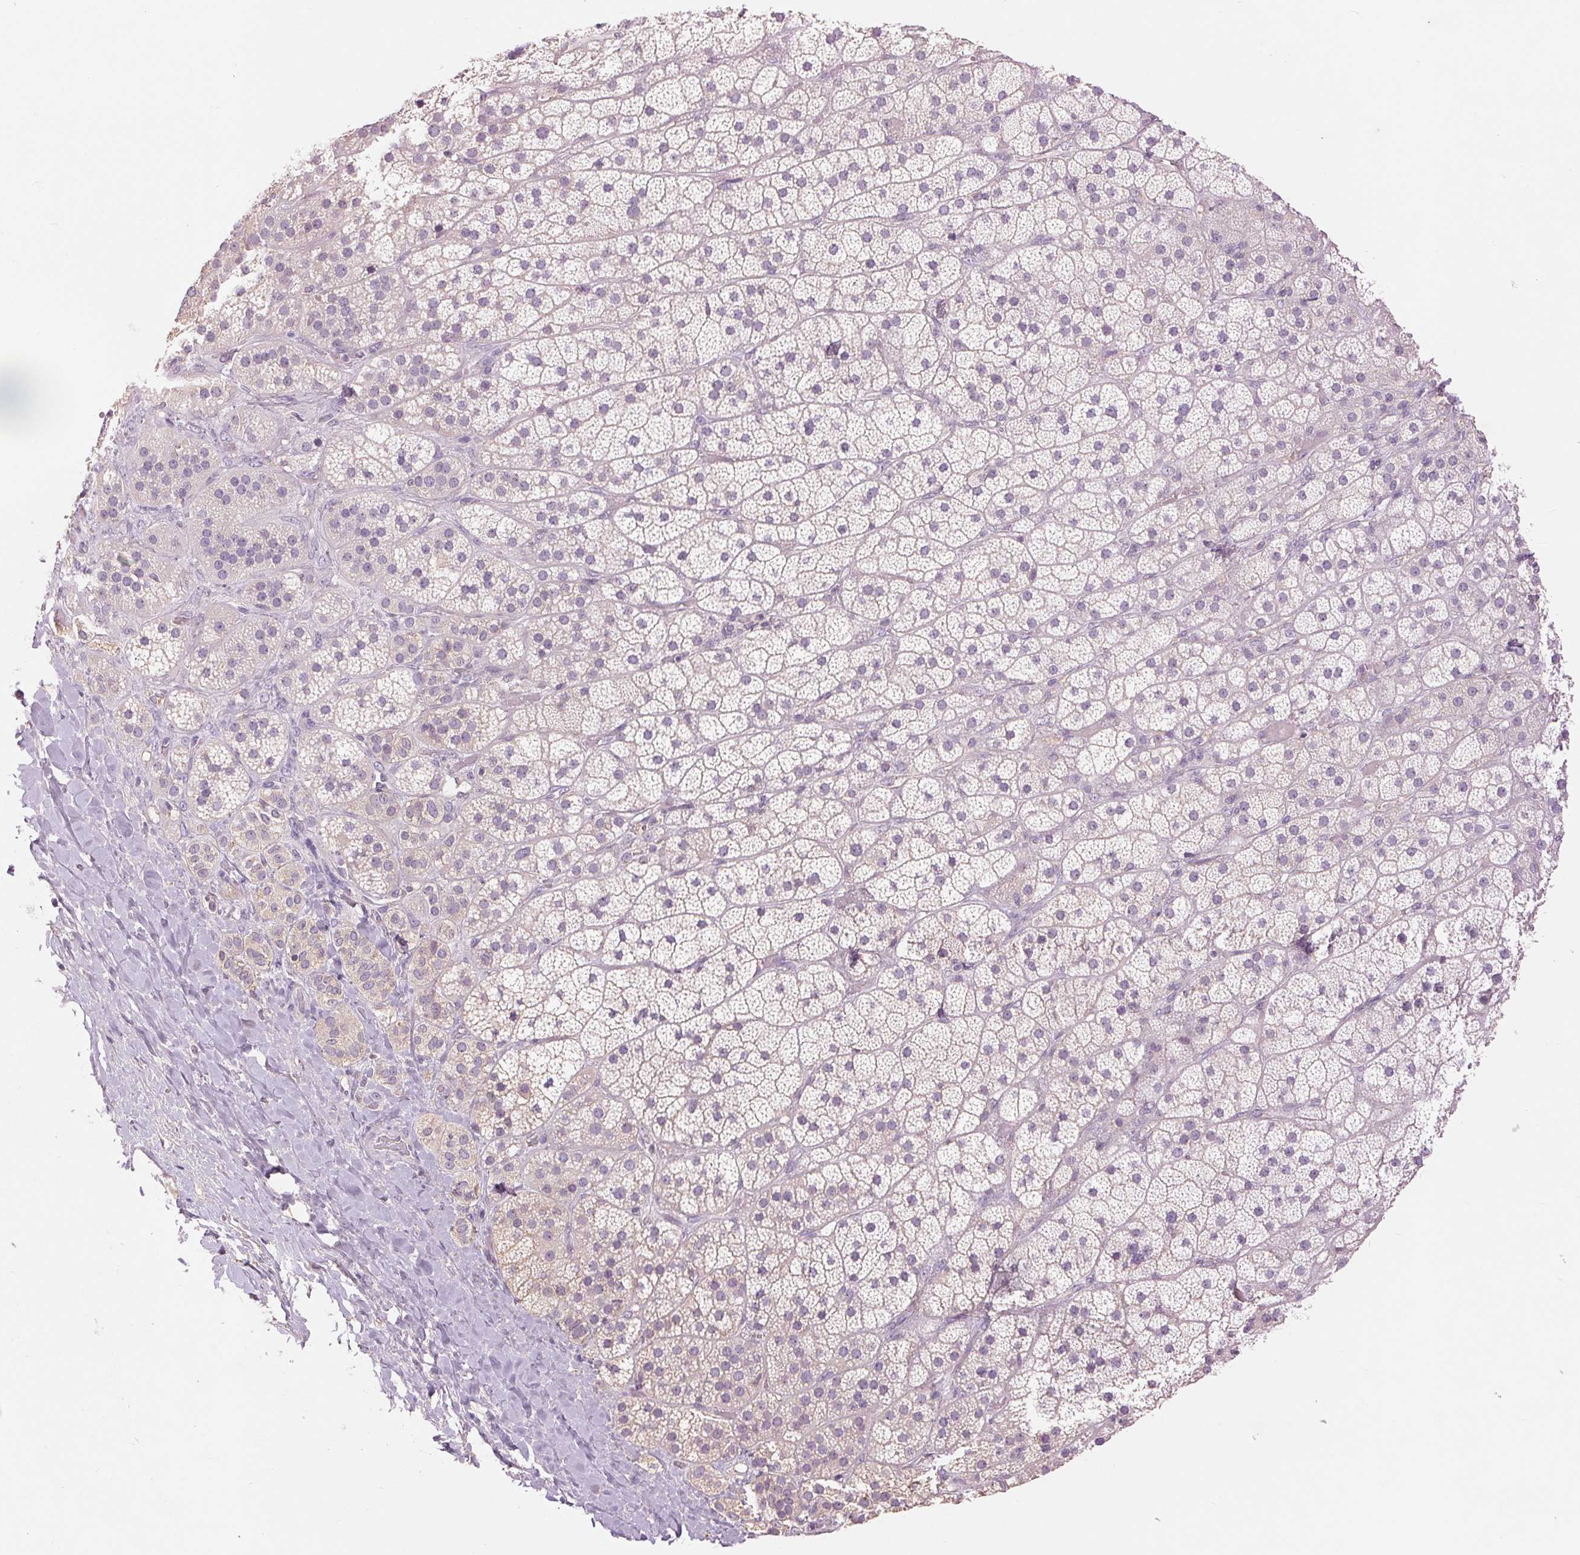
{"staining": {"intensity": "weak", "quantity": "<25%", "location": "cytoplasmic/membranous"}, "tissue": "adrenal gland", "cell_type": "Glandular cells", "image_type": "normal", "snomed": [{"axis": "morphology", "description": "Normal tissue, NOS"}, {"axis": "topography", "description": "Adrenal gland"}], "caption": "Immunohistochemical staining of normal human adrenal gland exhibits no significant expression in glandular cells. (DAB (3,3'-diaminobenzidine) immunohistochemistry, high magnification).", "gene": "FXYD4", "patient": {"sex": "male", "age": 57}}